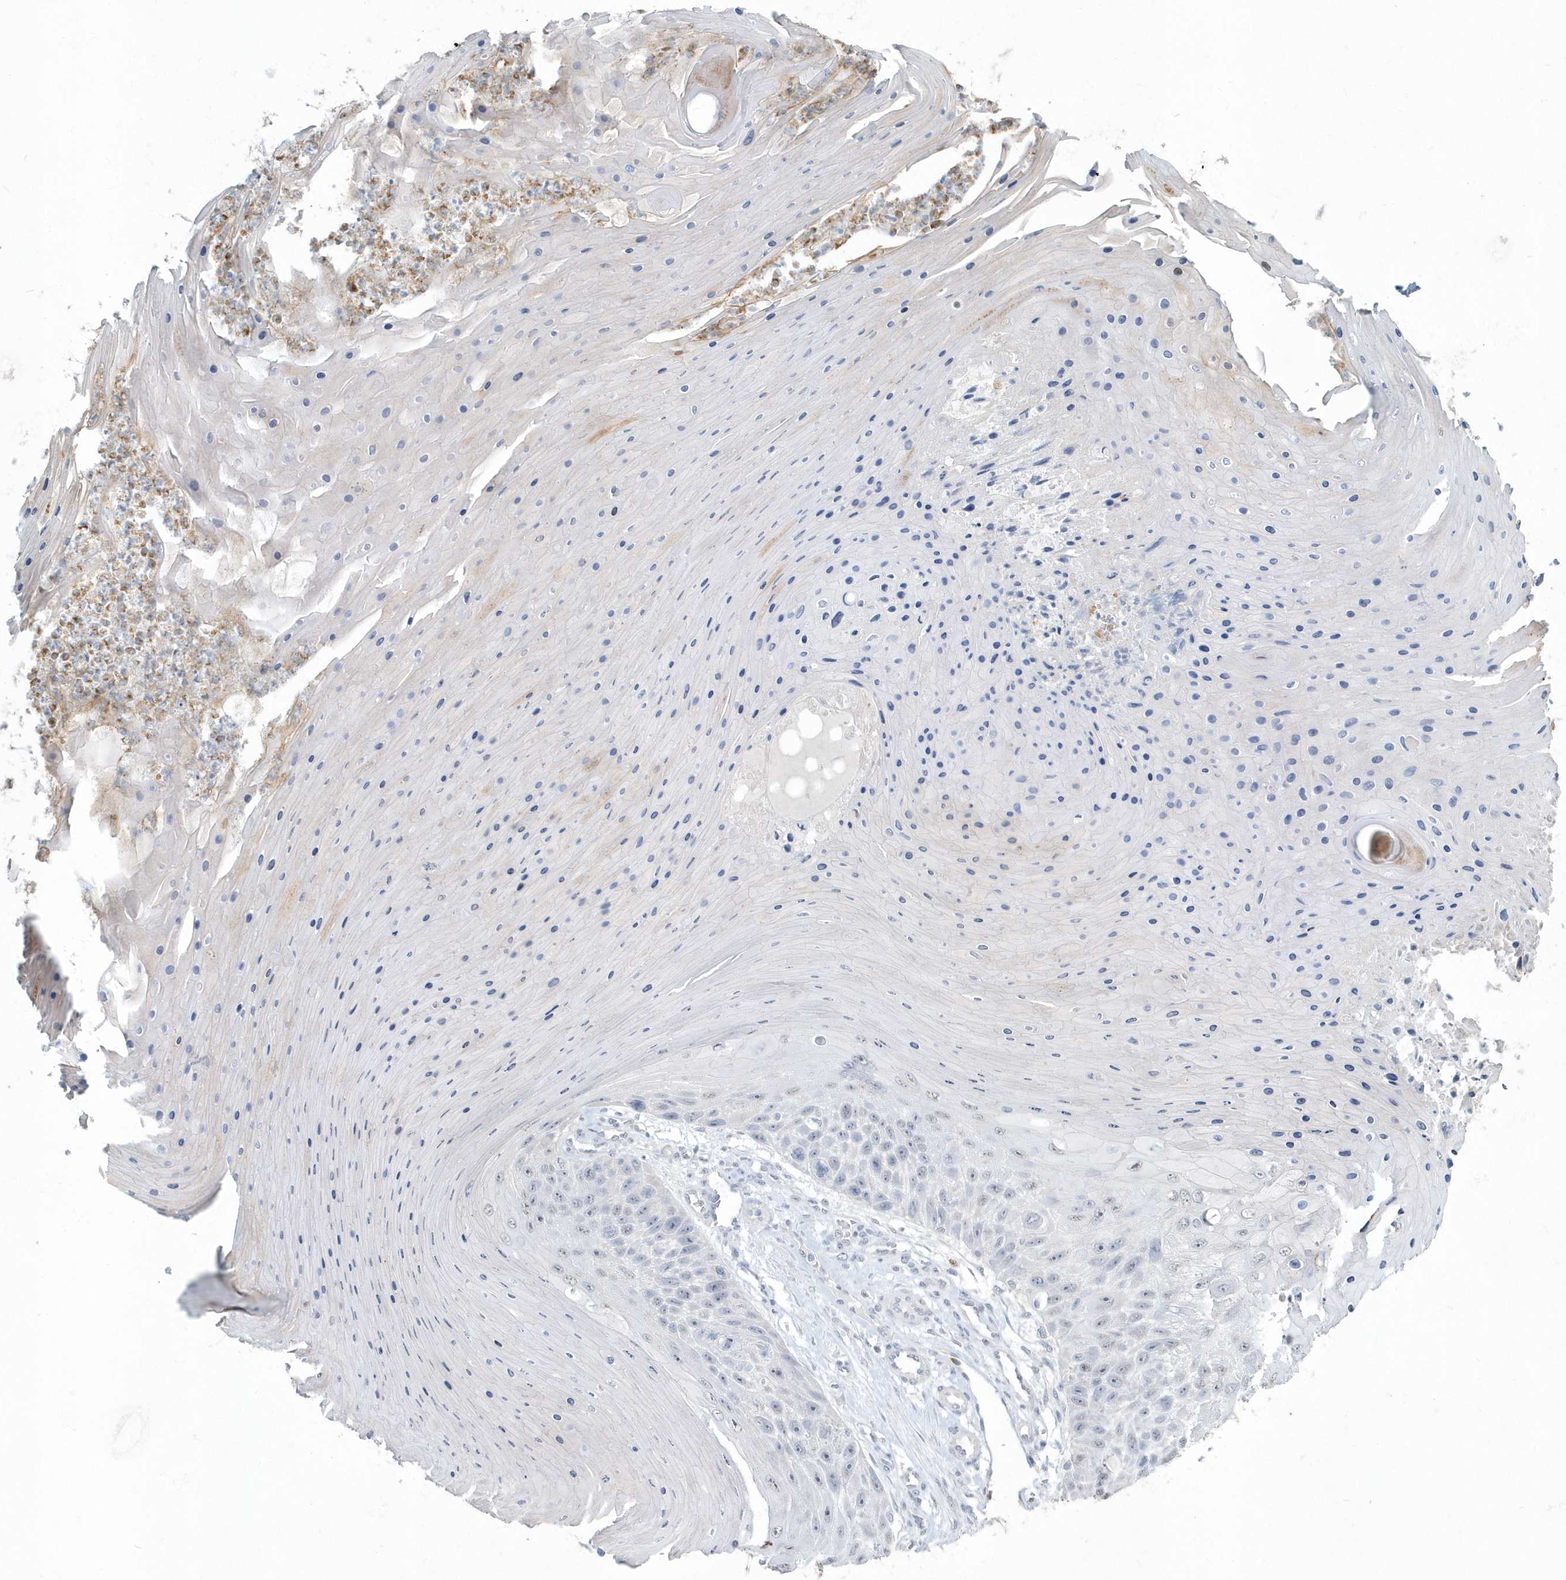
{"staining": {"intensity": "negative", "quantity": "none", "location": "none"}, "tissue": "skin cancer", "cell_type": "Tumor cells", "image_type": "cancer", "snomed": [{"axis": "morphology", "description": "Squamous cell carcinoma, NOS"}, {"axis": "topography", "description": "Skin"}], "caption": "Immunohistochemical staining of human skin cancer exhibits no significant positivity in tumor cells. (Stains: DAB (3,3'-diaminobenzidine) immunohistochemistry with hematoxylin counter stain, Microscopy: brightfield microscopy at high magnification).", "gene": "MYOT", "patient": {"sex": "female", "age": 88}}